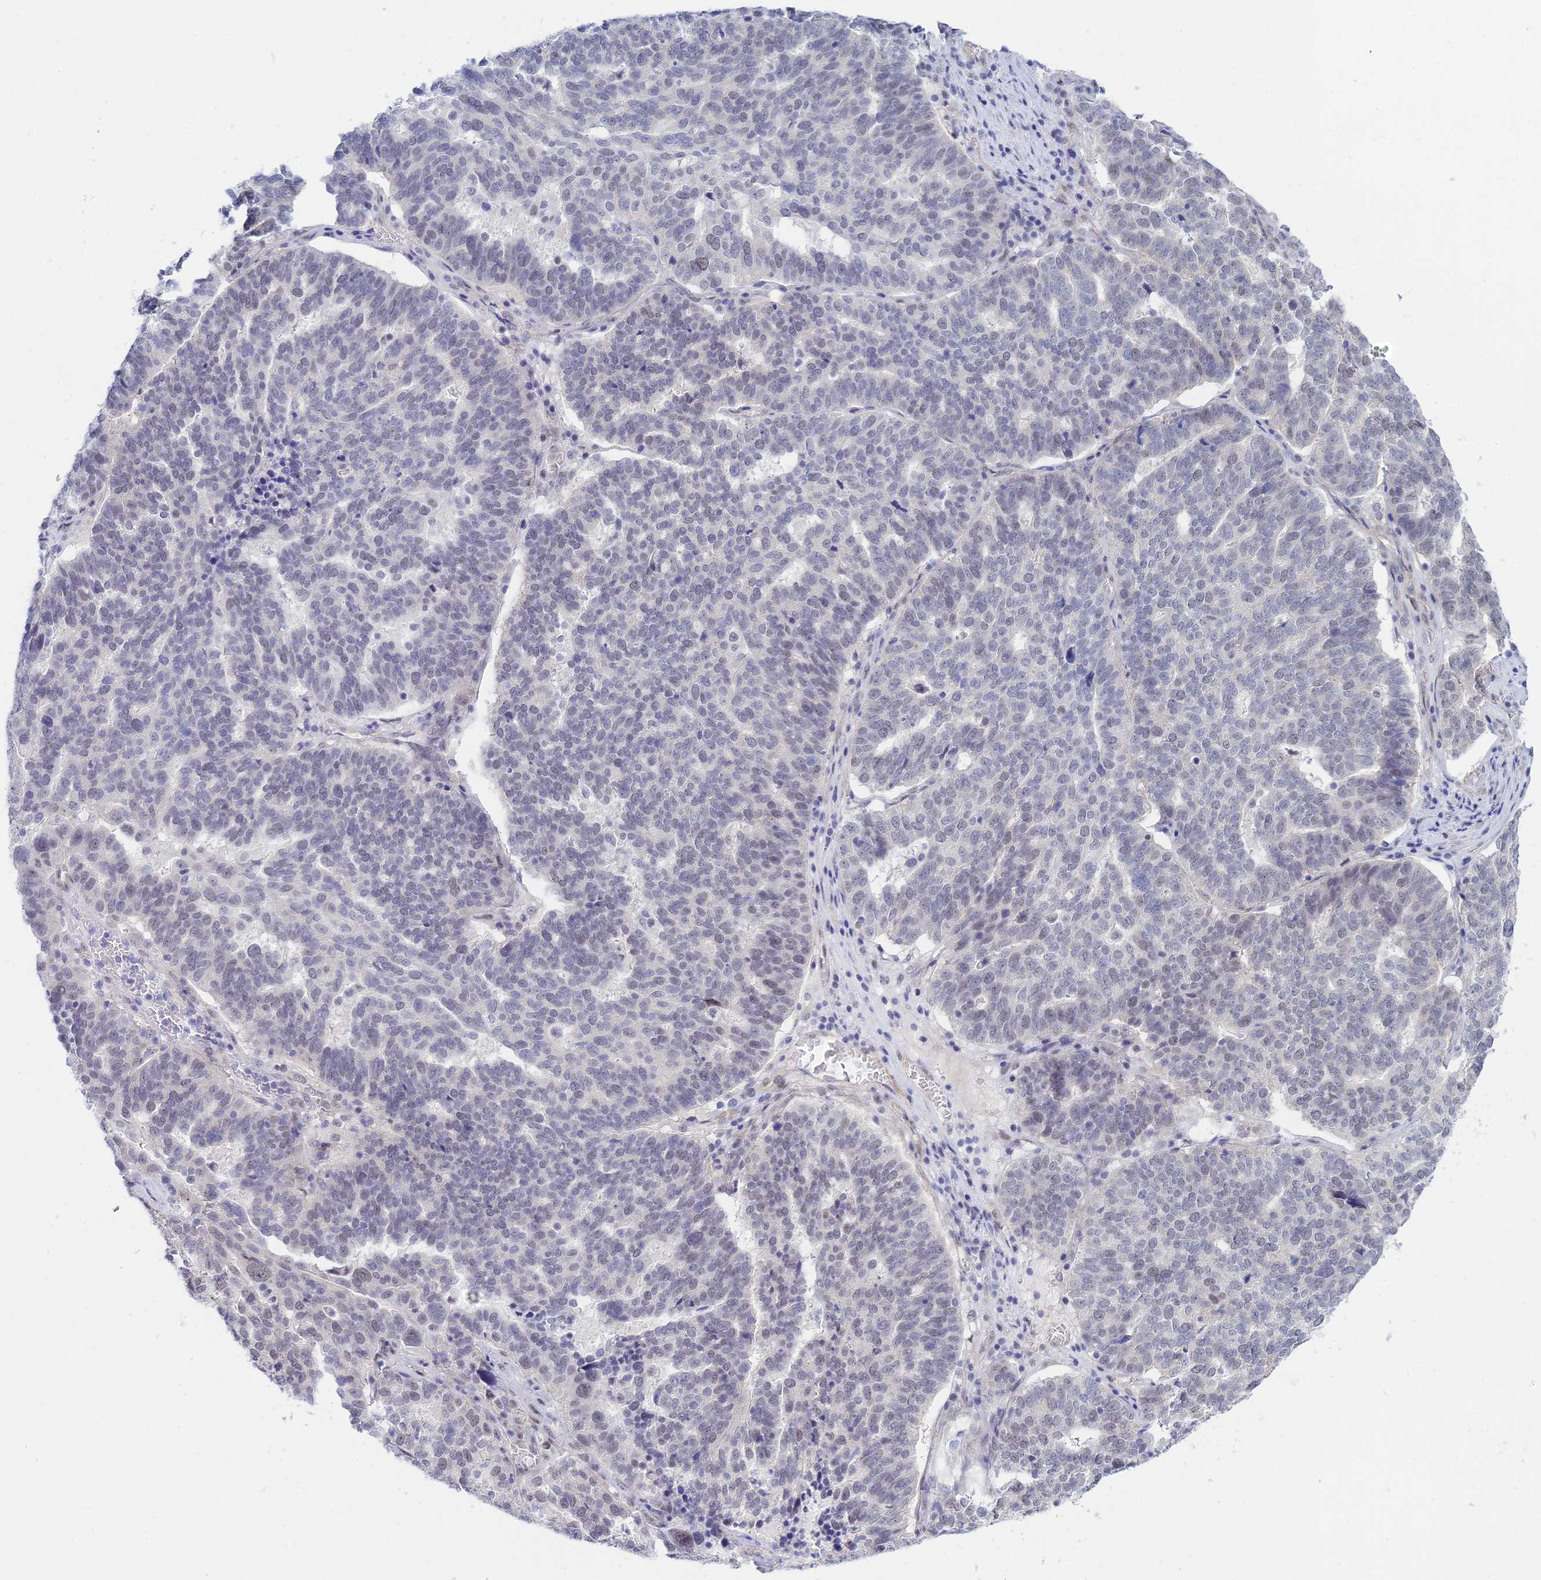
{"staining": {"intensity": "weak", "quantity": "<25%", "location": "nuclear"}, "tissue": "ovarian cancer", "cell_type": "Tumor cells", "image_type": "cancer", "snomed": [{"axis": "morphology", "description": "Cystadenocarcinoma, serous, NOS"}, {"axis": "topography", "description": "Ovary"}], "caption": "This is a histopathology image of IHC staining of ovarian serous cystadenocarcinoma, which shows no positivity in tumor cells.", "gene": "CFAP92", "patient": {"sex": "female", "age": 59}}